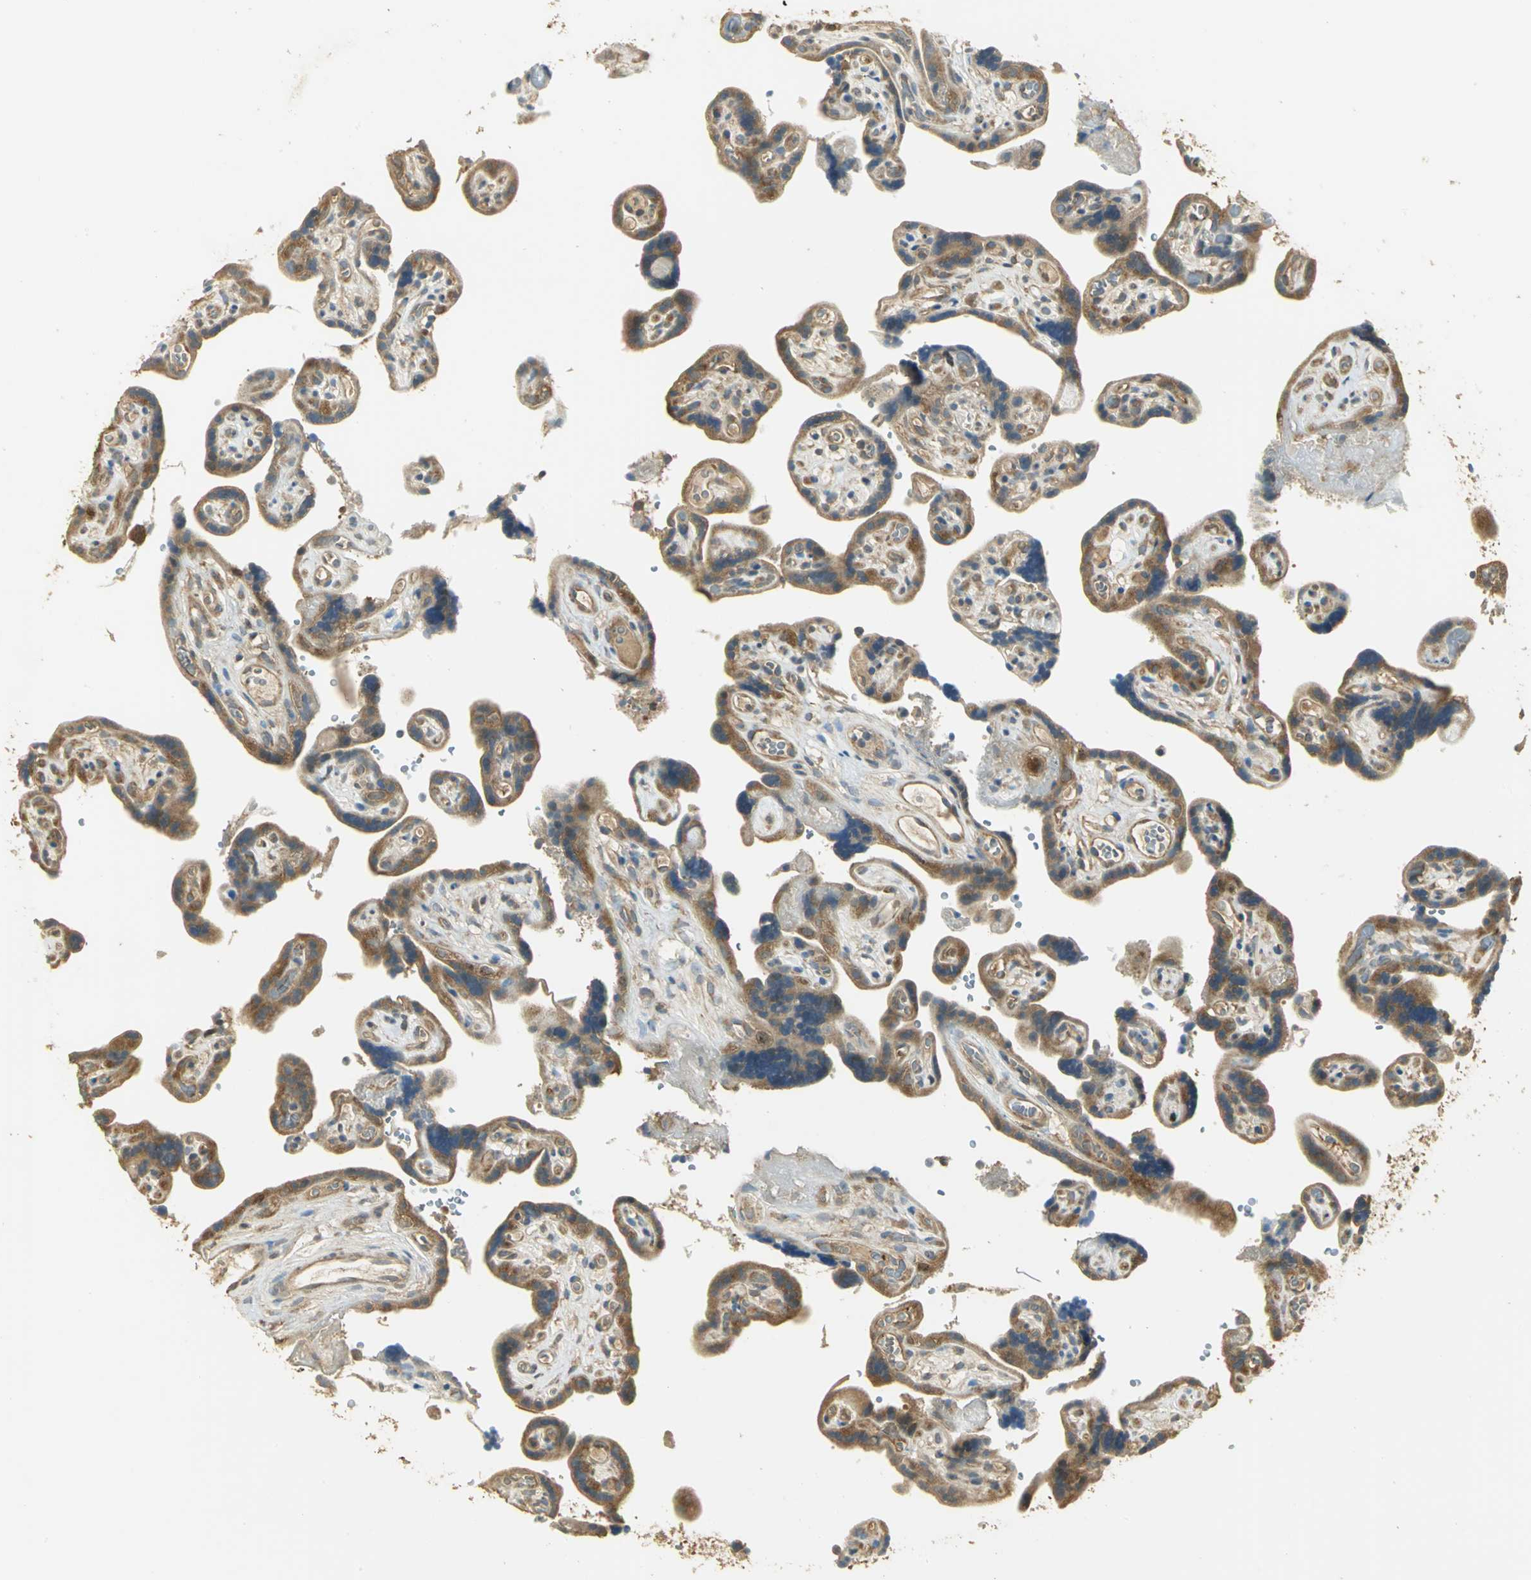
{"staining": {"intensity": "strong", "quantity": ">75%", "location": "cytoplasmic/membranous"}, "tissue": "placenta", "cell_type": "Trophoblastic cells", "image_type": "normal", "snomed": [{"axis": "morphology", "description": "Normal tissue, NOS"}, {"axis": "topography", "description": "Placenta"}], "caption": "DAB immunohistochemical staining of normal placenta shows strong cytoplasmic/membranous protein staining in approximately >75% of trophoblastic cells. Nuclei are stained in blue.", "gene": "RARS1", "patient": {"sex": "female", "age": 30}}